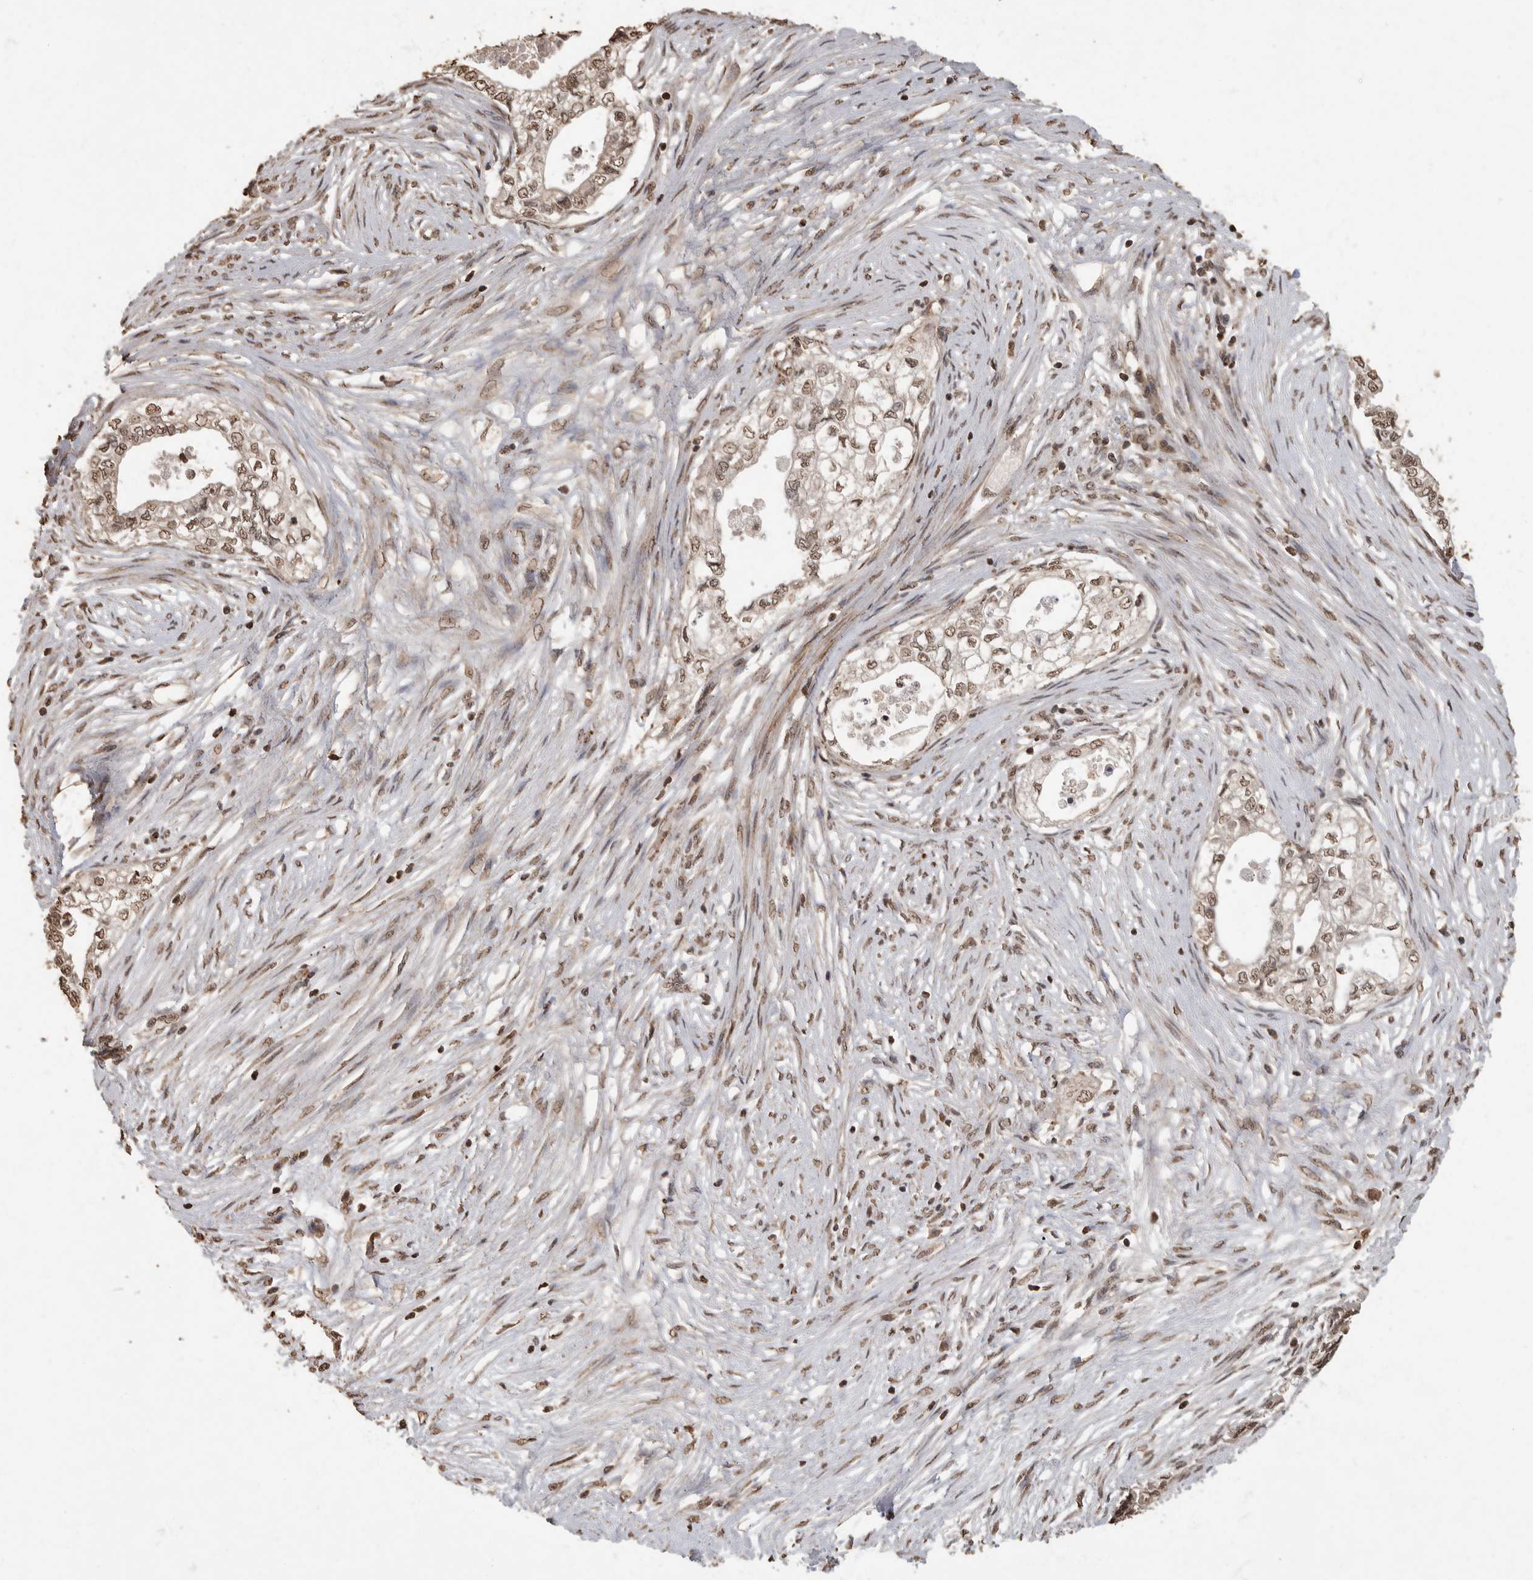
{"staining": {"intensity": "moderate", "quantity": ">75%", "location": "nuclear"}, "tissue": "pancreatic cancer", "cell_type": "Tumor cells", "image_type": "cancer", "snomed": [{"axis": "morphology", "description": "Adenocarcinoma, NOS"}, {"axis": "topography", "description": "Pancreas"}], "caption": "The image reveals a brown stain indicating the presence of a protein in the nuclear of tumor cells in pancreatic adenocarcinoma.", "gene": "MAFG", "patient": {"sex": "male", "age": 72}}